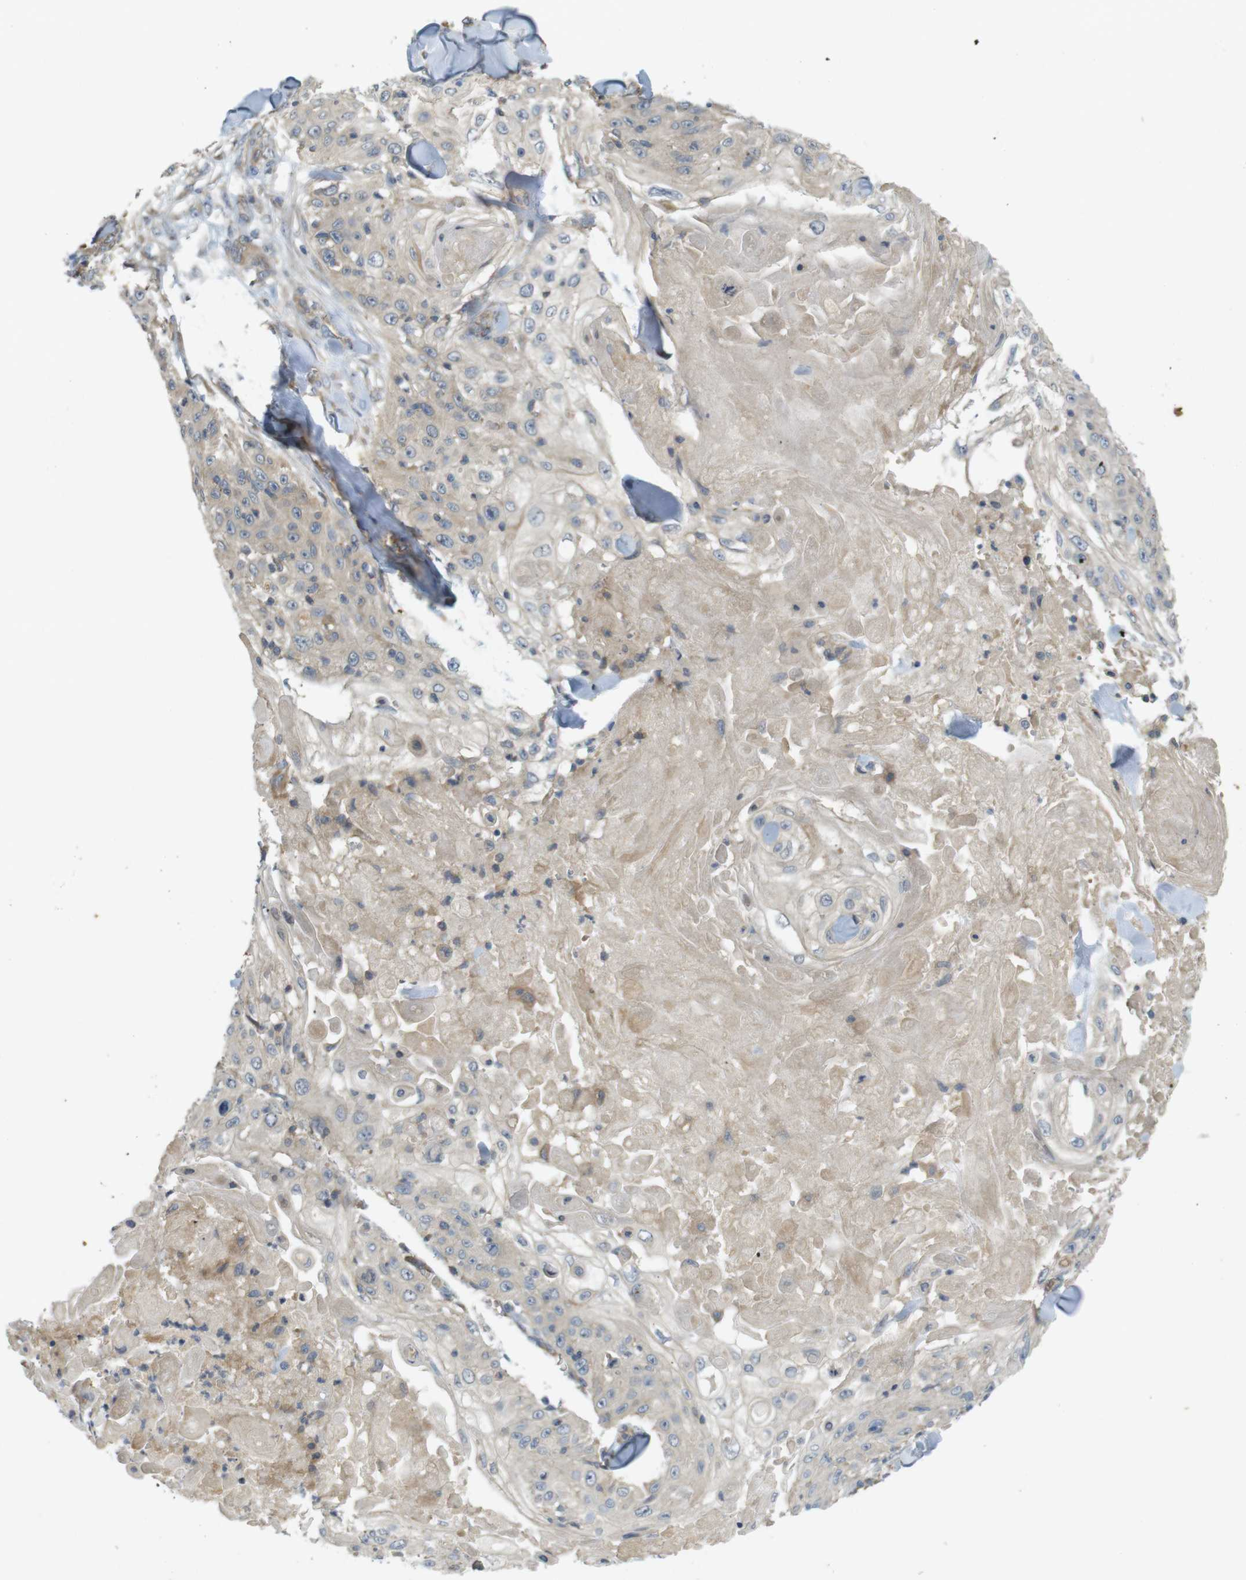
{"staining": {"intensity": "weak", "quantity": "<25%", "location": "cytoplasmic/membranous"}, "tissue": "skin cancer", "cell_type": "Tumor cells", "image_type": "cancer", "snomed": [{"axis": "morphology", "description": "Squamous cell carcinoma, NOS"}, {"axis": "topography", "description": "Skin"}], "caption": "The immunohistochemistry image has no significant expression in tumor cells of skin cancer (squamous cell carcinoma) tissue.", "gene": "CLTC", "patient": {"sex": "male", "age": 86}}